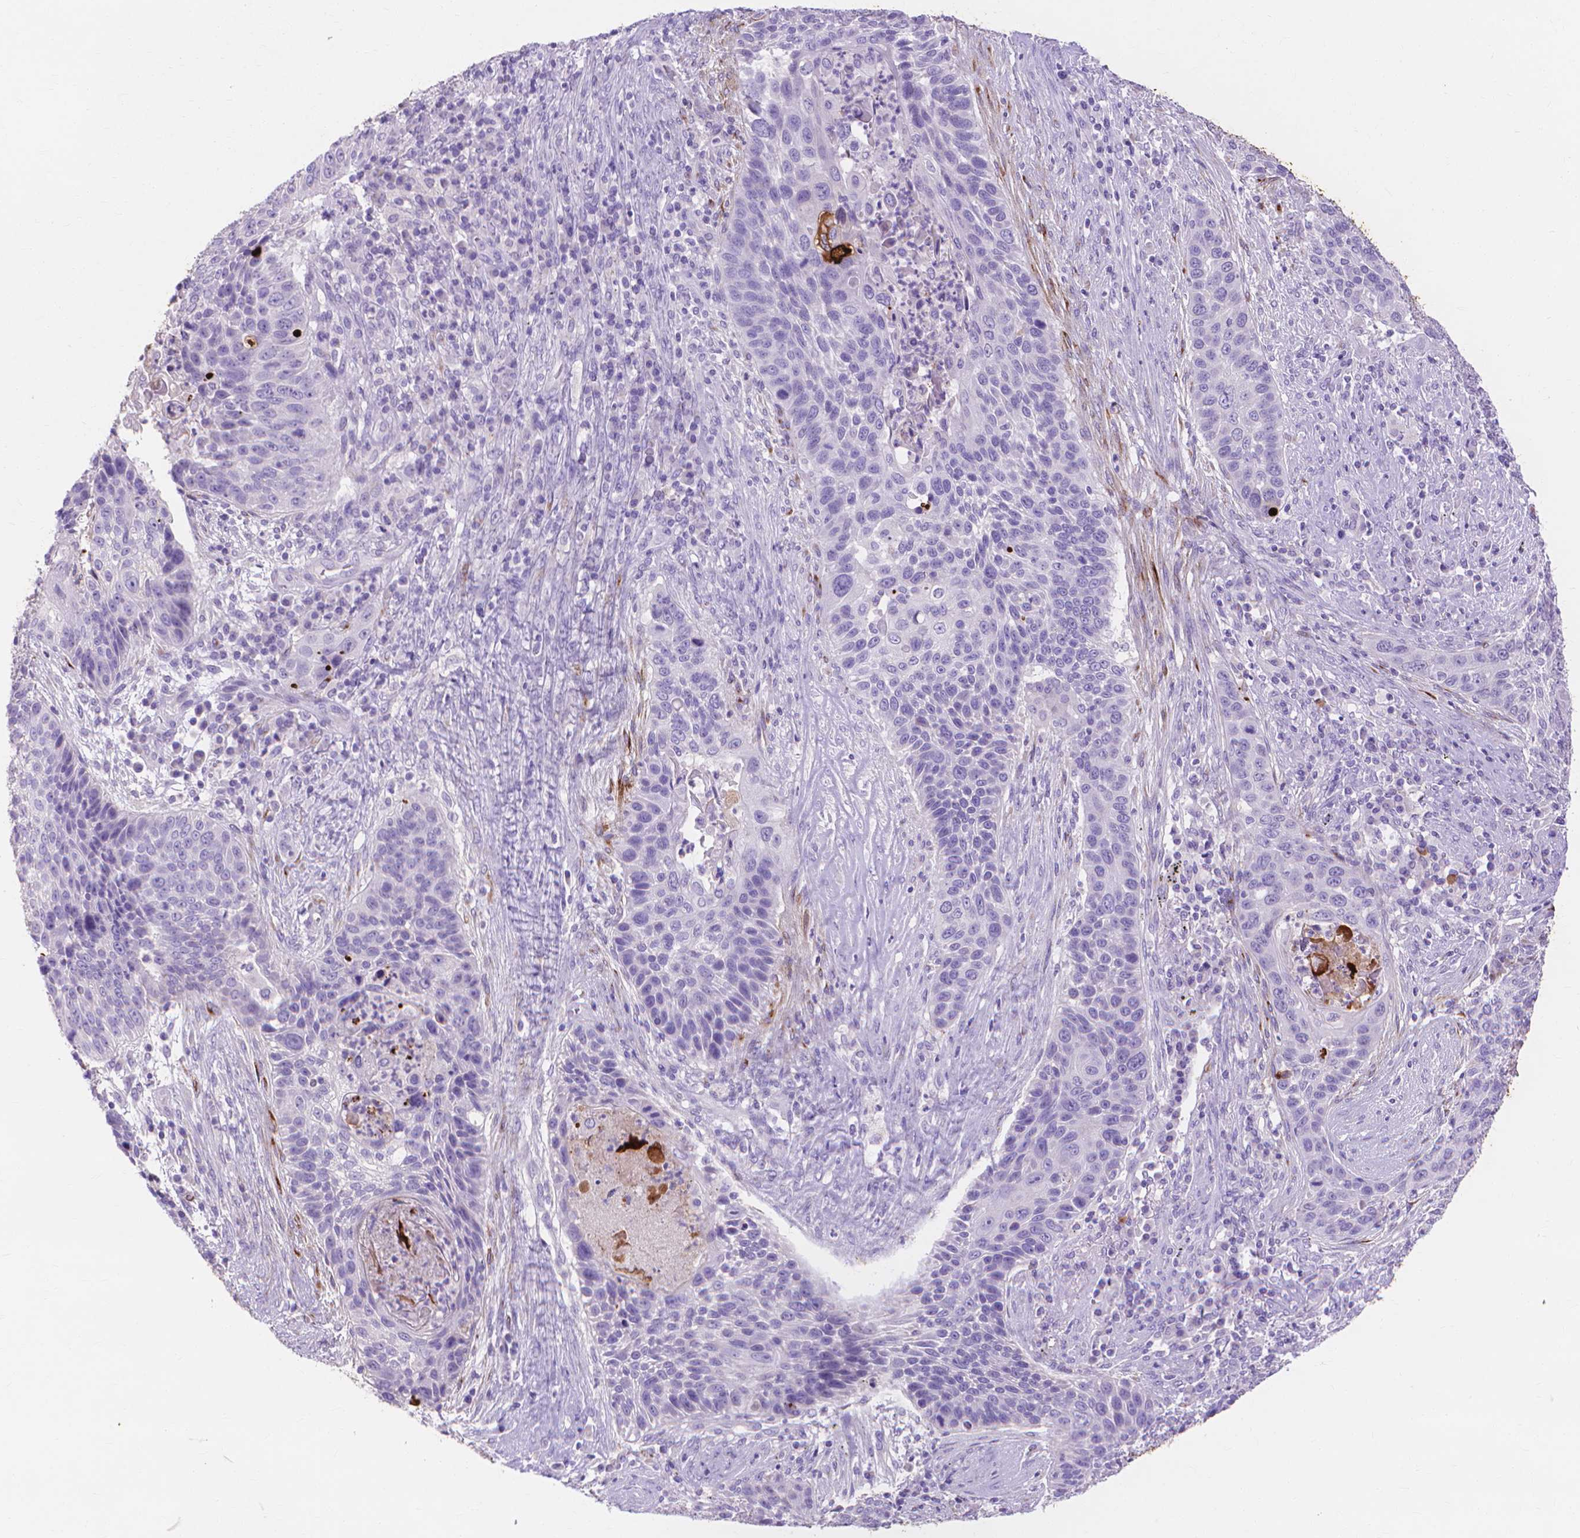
{"staining": {"intensity": "negative", "quantity": "none", "location": "none"}, "tissue": "lung cancer", "cell_type": "Tumor cells", "image_type": "cancer", "snomed": [{"axis": "morphology", "description": "Squamous cell carcinoma, NOS"}, {"axis": "morphology", "description": "Squamous cell carcinoma, metastatic, NOS"}, {"axis": "topography", "description": "Lung"}, {"axis": "topography", "description": "Pleura, NOS"}], "caption": "A high-resolution micrograph shows IHC staining of lung cancer, which demonstrates no significant positivity in tumor cells. Brightfield microscopy of immunohistochemistry stained with DAB (brown) and hematoxylin (blue), captured at high magnification.", "gene": "MMP11", "patient": {"sex": "male", "age": 72}}